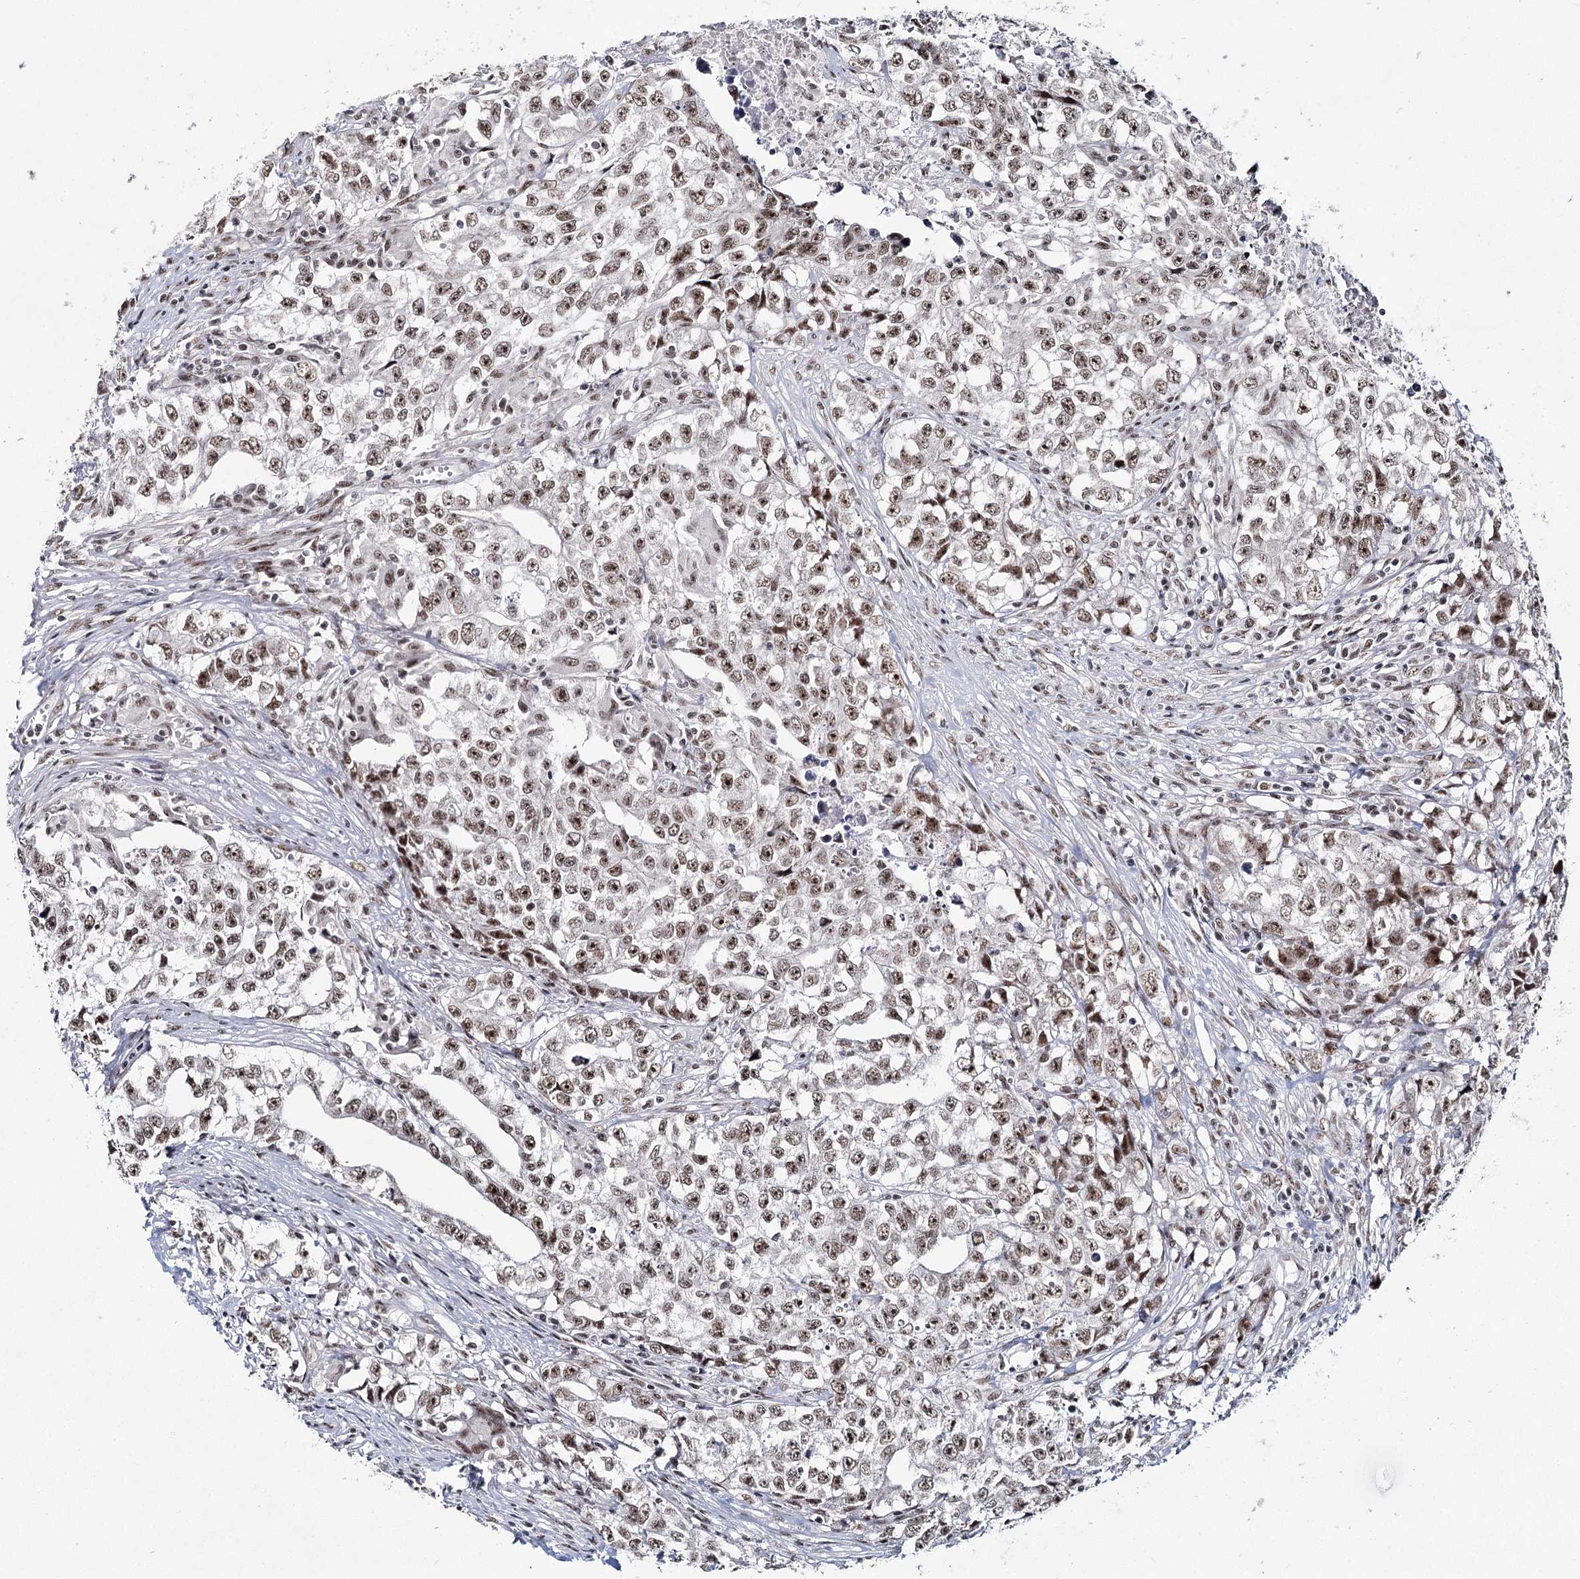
{"staining": {"intensity": "strong", "quantity": ">75%", "location": "nuclear"}, "tissue": "testis cancer", "cell_type": "Tumor cells", "image_type": "cancer", "snomed": [{"axis": "morphology", "description": "Seminoma, NOS"}, {"axis": "morphology", "description": "Carcinoma, Embryonal, NOS"}, {"axis": "topography", "description": "Testis"}], "caption": "Seminoma (testis) stained with DAB (3,3'-diaminobenzidine) immunohistochemistry demonstrates high levels of strong nuclear staining in approximately >75% of tumor cells. The protein is shown in brown color, while the nuclei are stained blue.", "gene": "SCAF8", "patient": {"sex": "male", "age": 43}}